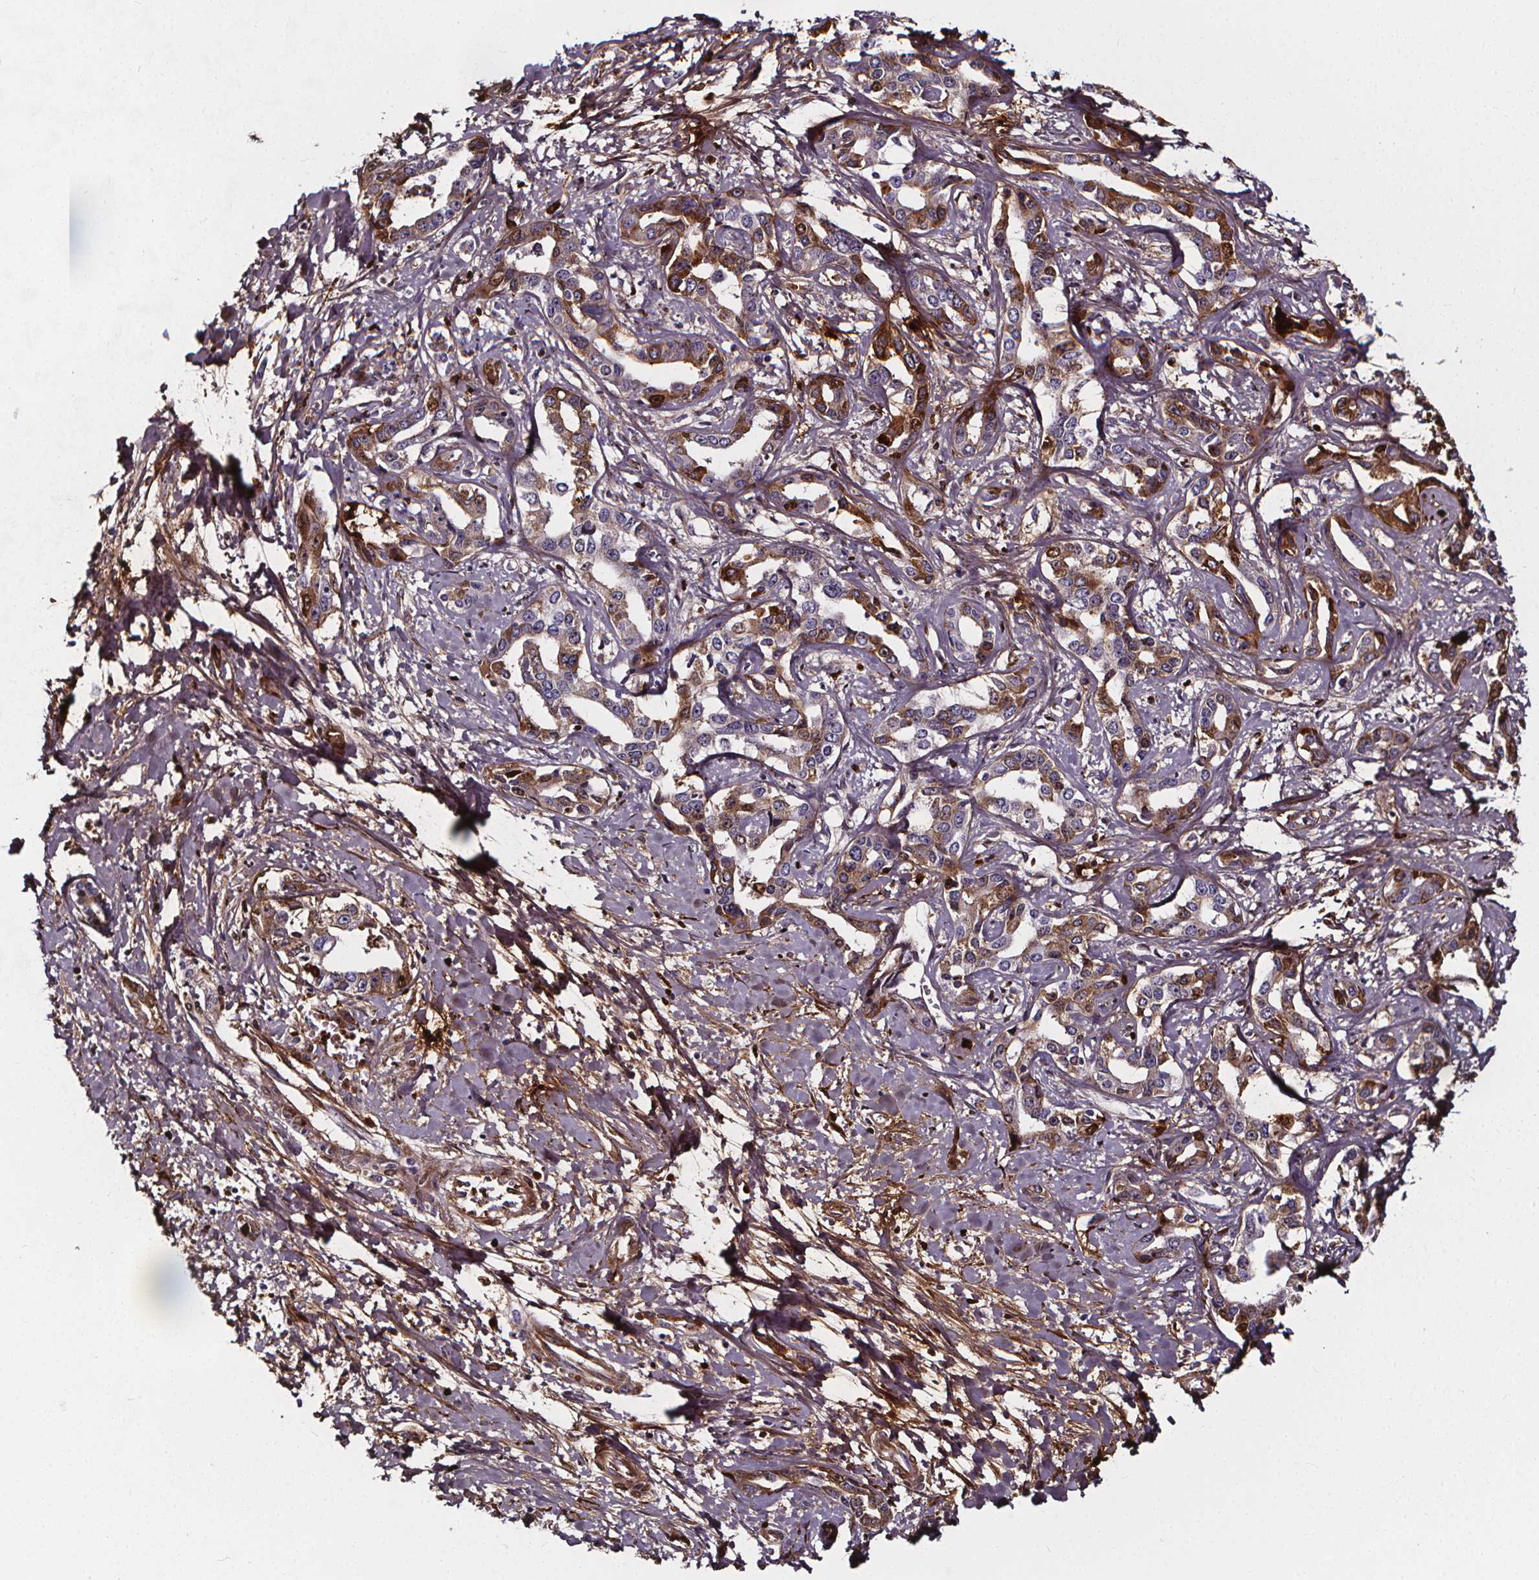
{"staining": {"intensity": "moderate", "quantity": "<25%", "location": "cytoplasmic/membranous"}, "tissue": "liver cancer", "cell_type": "Tumor cells", "image_type": "cancer", "snomed": [{"axis": "morphology", "description": "Cholangiocarcinoma"}, {"axis": "topography", "description": "Liver"}], "caption": "Human liver cancer stained for a protein (brown) reveals moderate cytoplasmic/membranous positive staining in approximately <25% of tumor cells.", "gene": "AEBP1", "patient": {"sex": "male", "age": 59}}